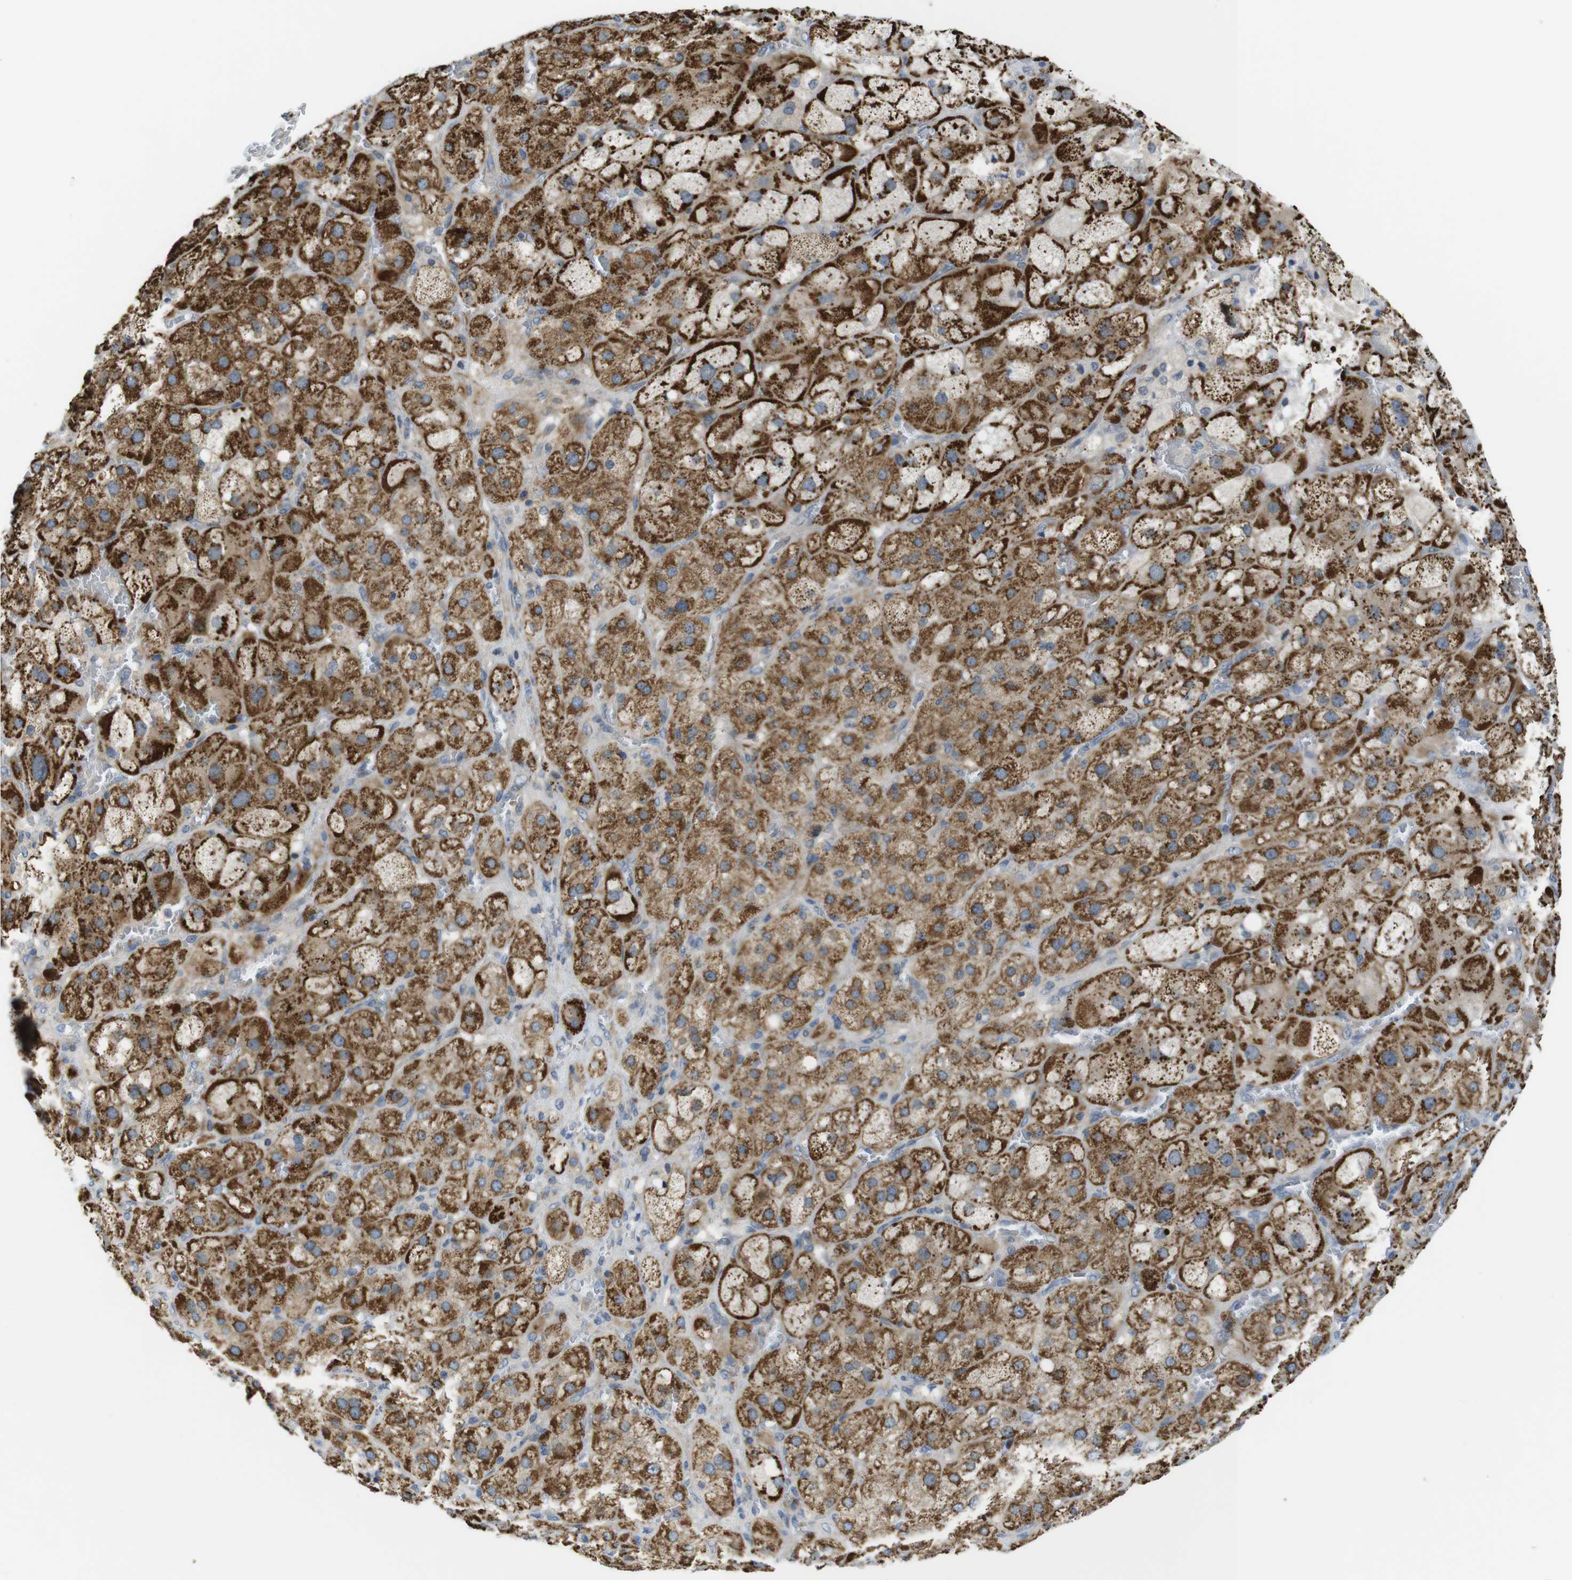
{"staining": {"intensity": "moderate", "quantity": ">75%", "location": "cytoplasmic/membranous"}, "tissue": "adrenal gland", "cell_type": "Glandular cells", "image_type": "normal", "snomed": [{"axis": "morphology", "description": "Normal tissue, NOS"}, {"axis": "topography", "description": "Adrenal gland"}], "caption": "Glandular cells reveal medium levels of moderate cytoplasmic/membranous positivity in approximately >75% of cells in benign adrenal gland. Nuclei are stained in blue.", "gene": "MARCHF1", "patient": {"sex": "female", "age": 47}}